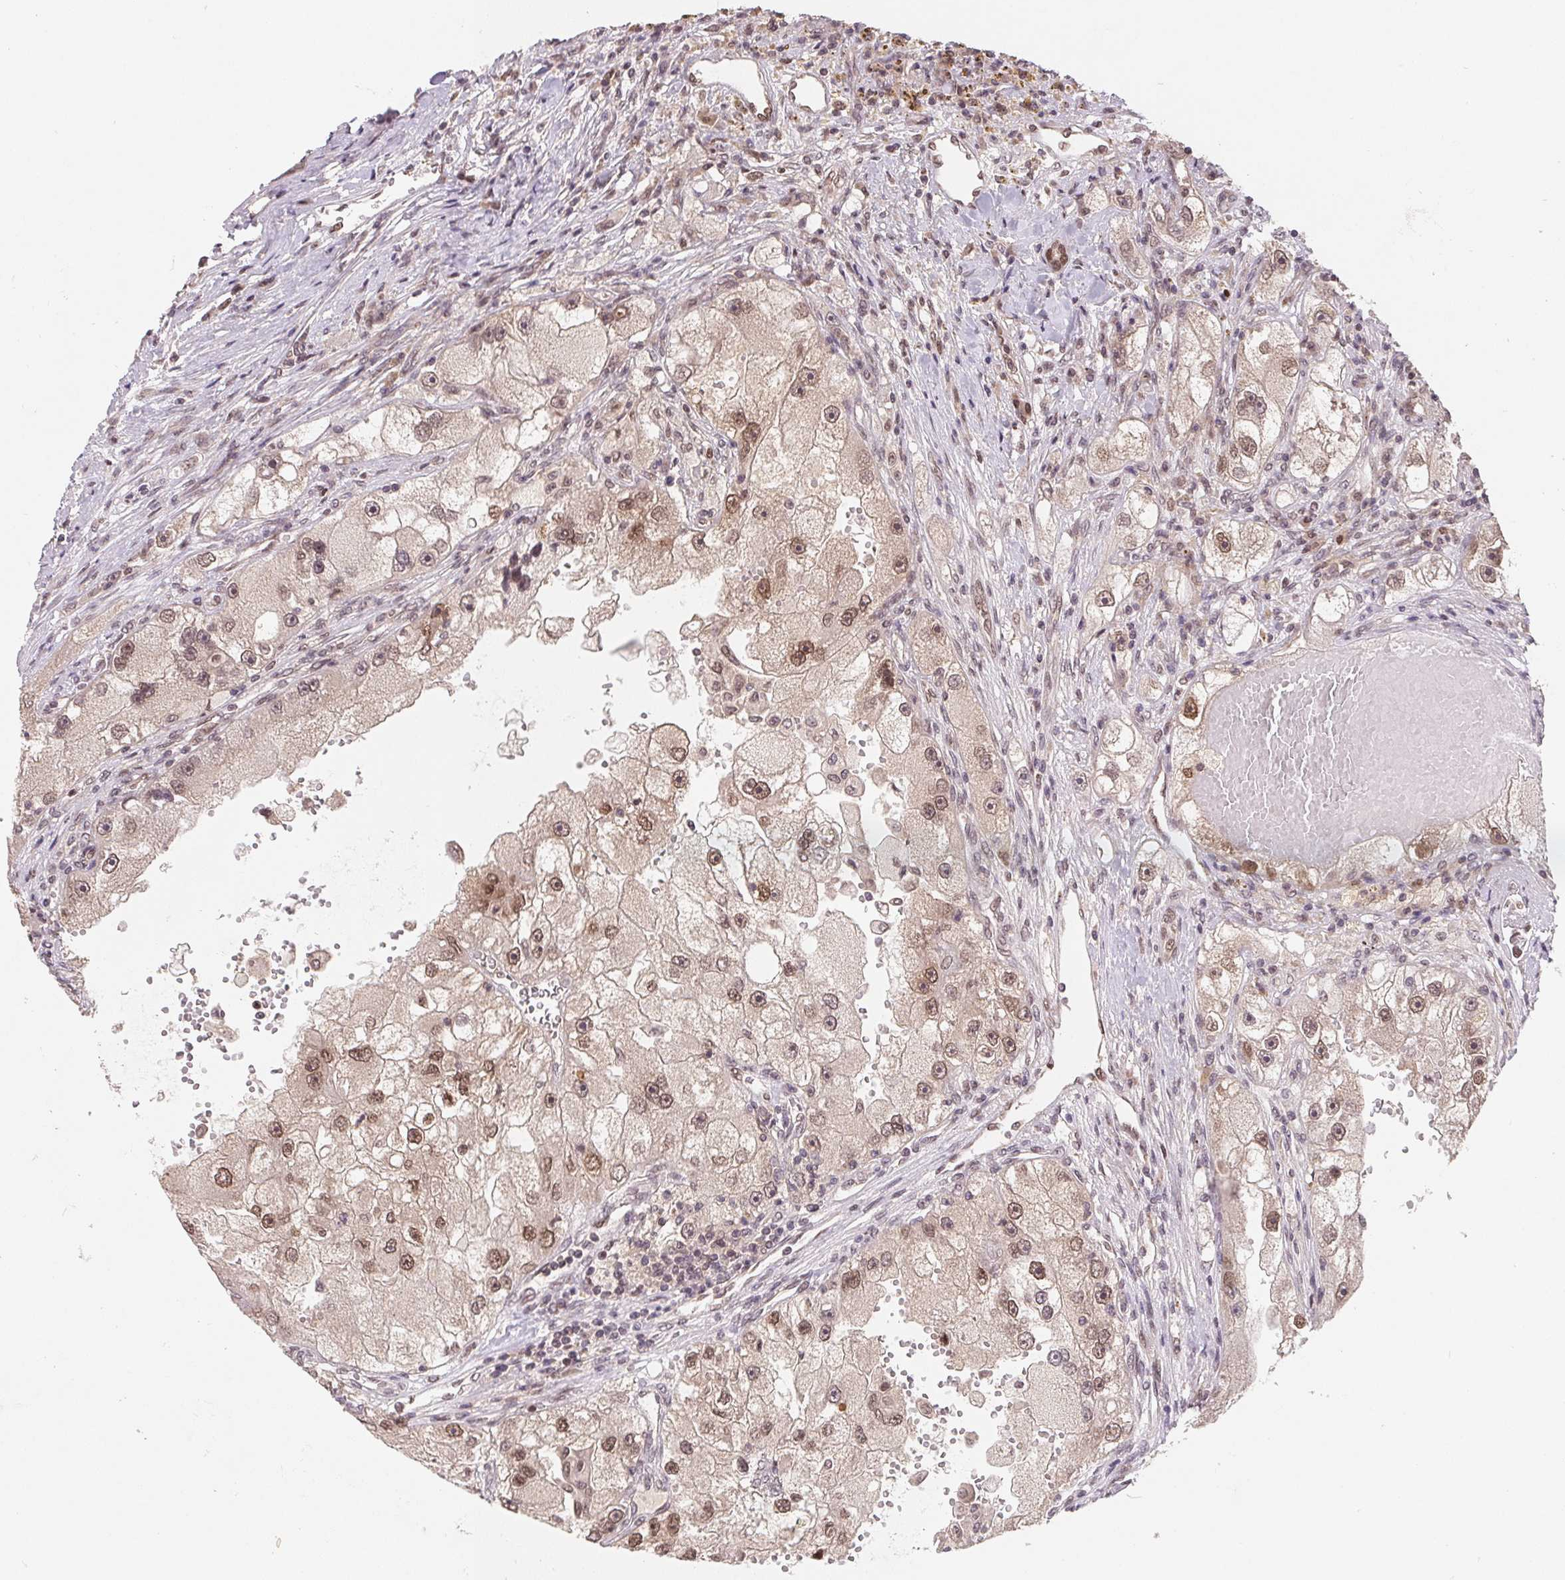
{"staining": {"intensity": "moderate", "quantity": ">75%", "location": "nuclear"}, "tissue": "renal cancer", "cell_type": "Tumor cells", "image_type": "cancer", "snomed": [{"axis": "morphology", "description": "Adenocarcinoma, NOS"}, {"axis": "topography", "description": "Kidney"}], "caption": "DAB immunohistochemical staining of renal cancer (adenocarcinoma) displays moderate nuclear protein expression in approximately >75% of tumor cells.", "gene": "HMGN3", "patient": {"sex": "male", "age": 63}}